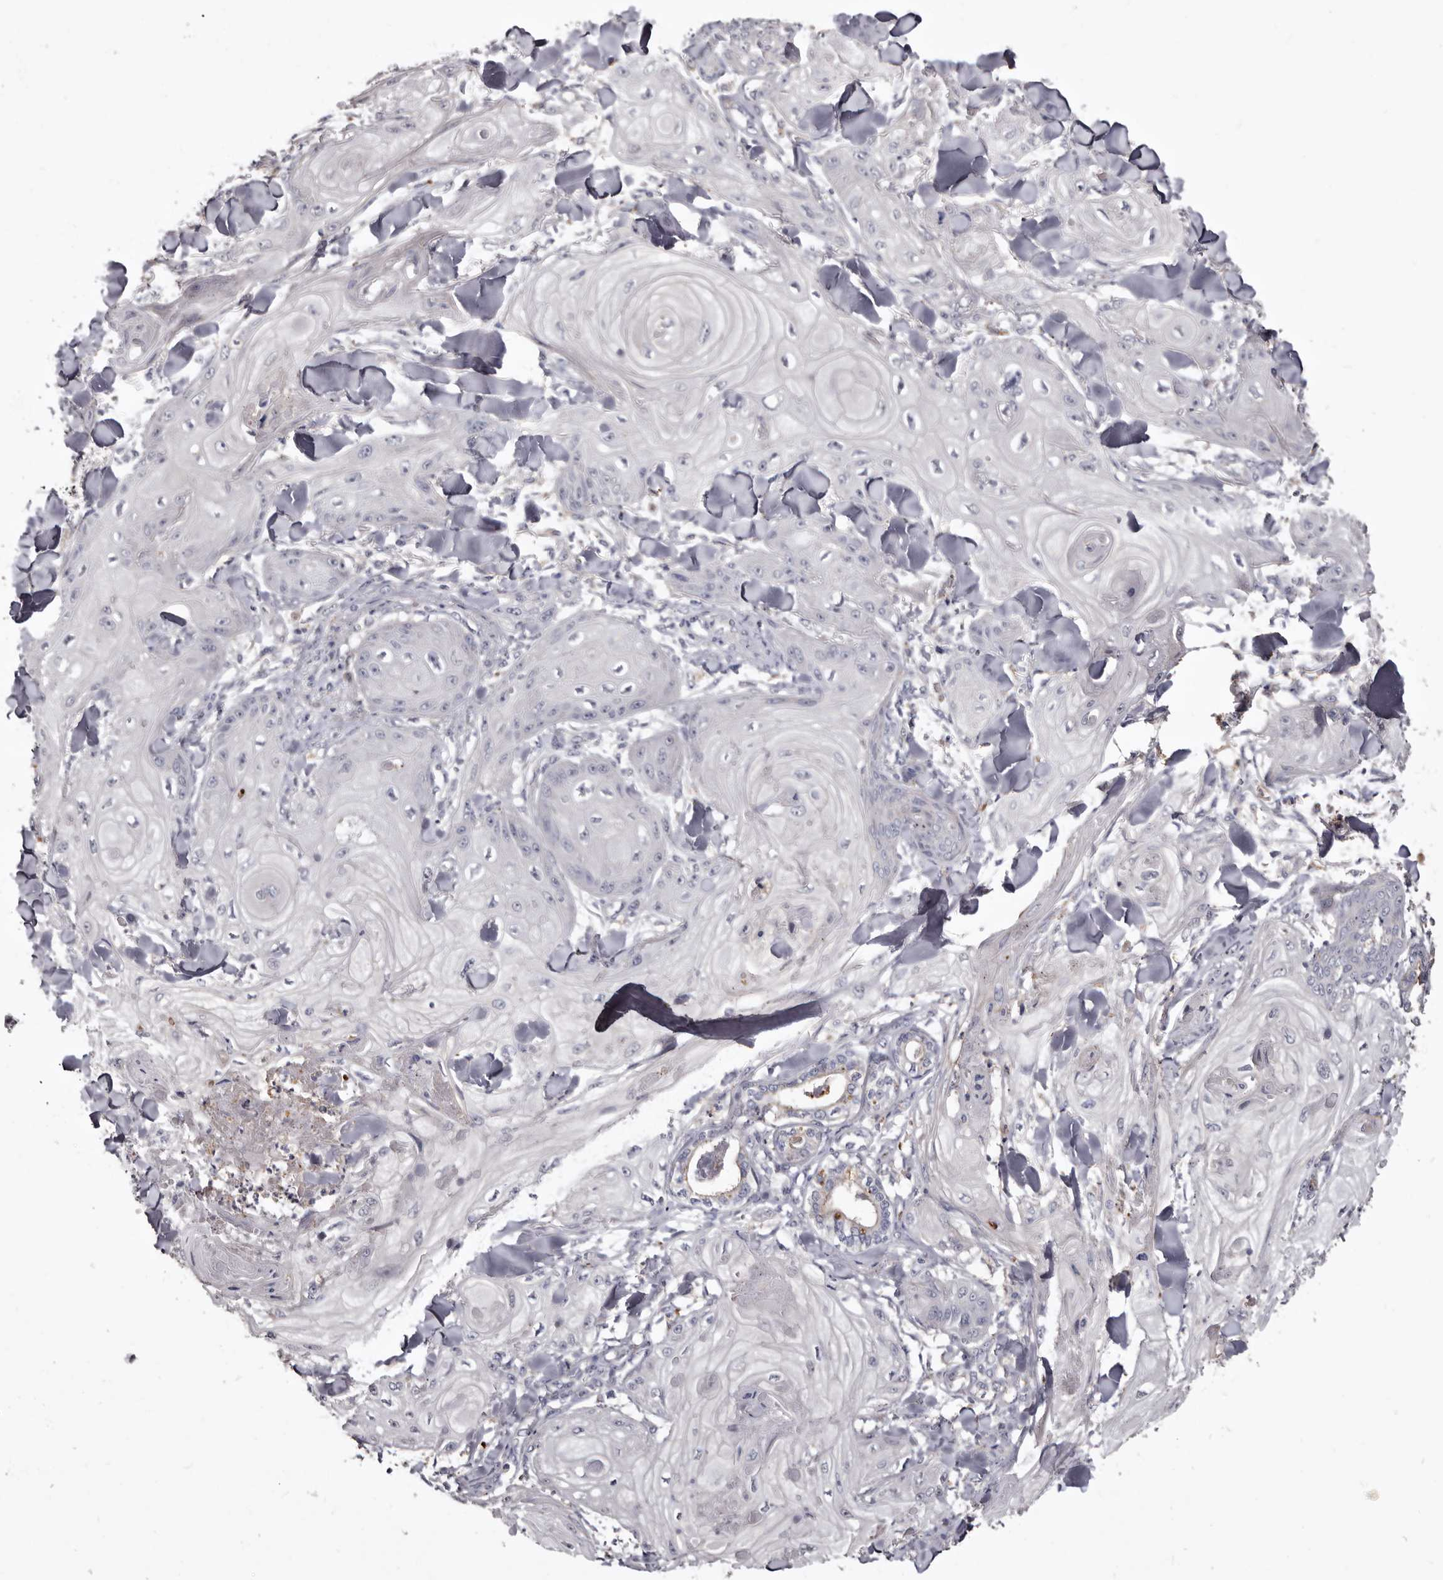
{"staining": {"intensity": "negative", "quantity": "none", "location": "none"}, "tissue": "skin cancer", "cell_type": "Tumor cells", "image_type": "cancer", "snomed": [{"axis": "morphology", "description": "Squamous cell carcinoma, NOS"}, {"axis": "topography", "description": "Skin"}], "caption": "Skin cancer (squamous cell carcinoma) stained for a protein using IHC reveals no staining tumor cells.", "gene": "SLC10A4", "patient": {"sex": "male", "age": 74}}